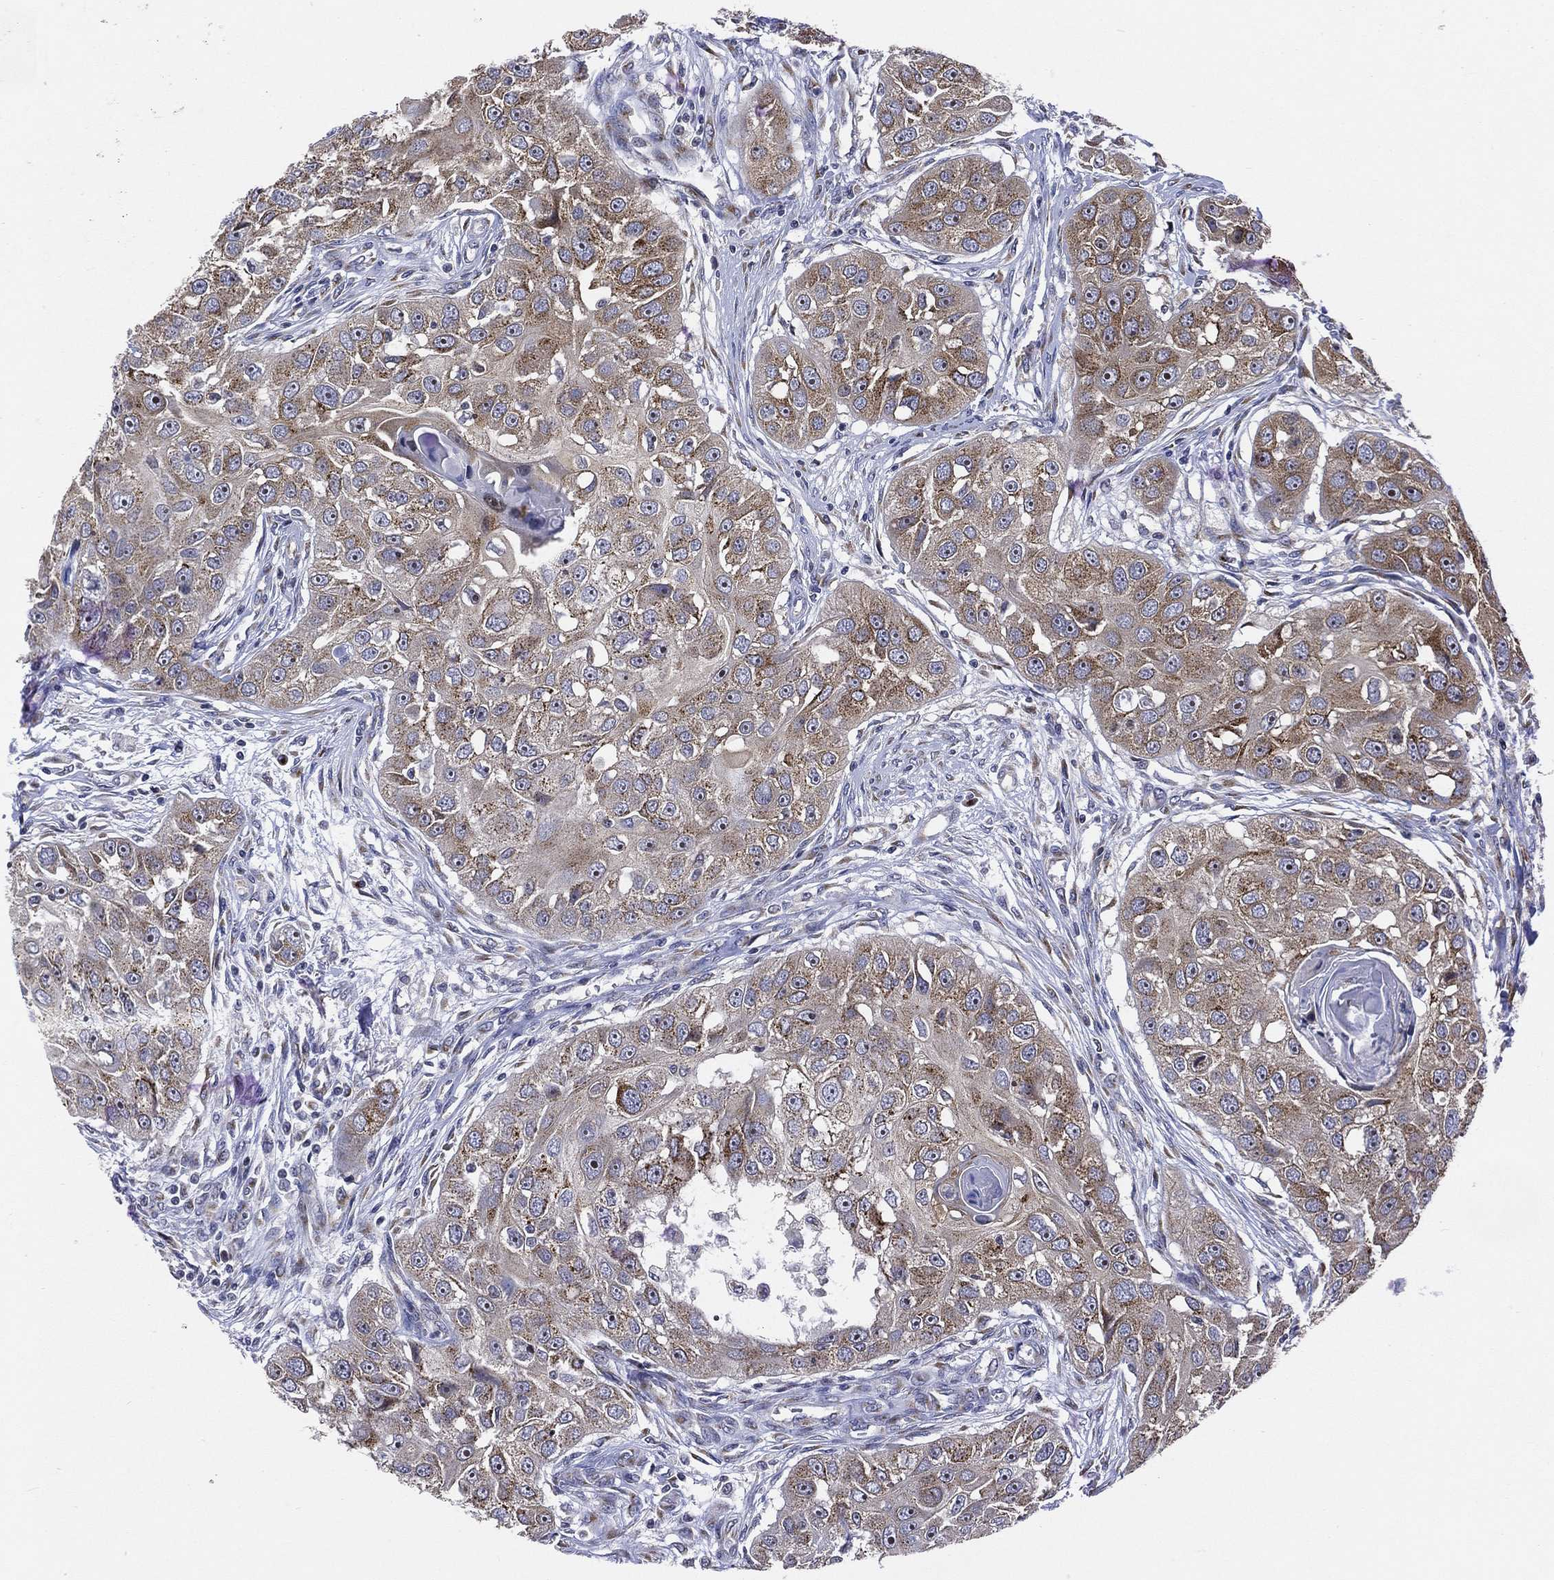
{"staining": {"intensity": "moderate", "quantity": "25%-75%", "location": "cytoplasmic/membranous"}, "tissue": "head and neck cancer", "cell_type": "Tumor cells", "image_type": "cancer", "snomed": [{"axis": "morphology", "description": "Squamous cell carcinoma, NOS"}, {"axis": "topography", "description": "Head-Neck"}], "caption": "Protein expression by IHC displays moderate cytoplasmic/membranous expression in about 25%-75% of tumor cells in head and neck cancer (squamous cell carcinoma).", "gene": "TICAM1", "patient": {"sex": "male", "age": 51}}